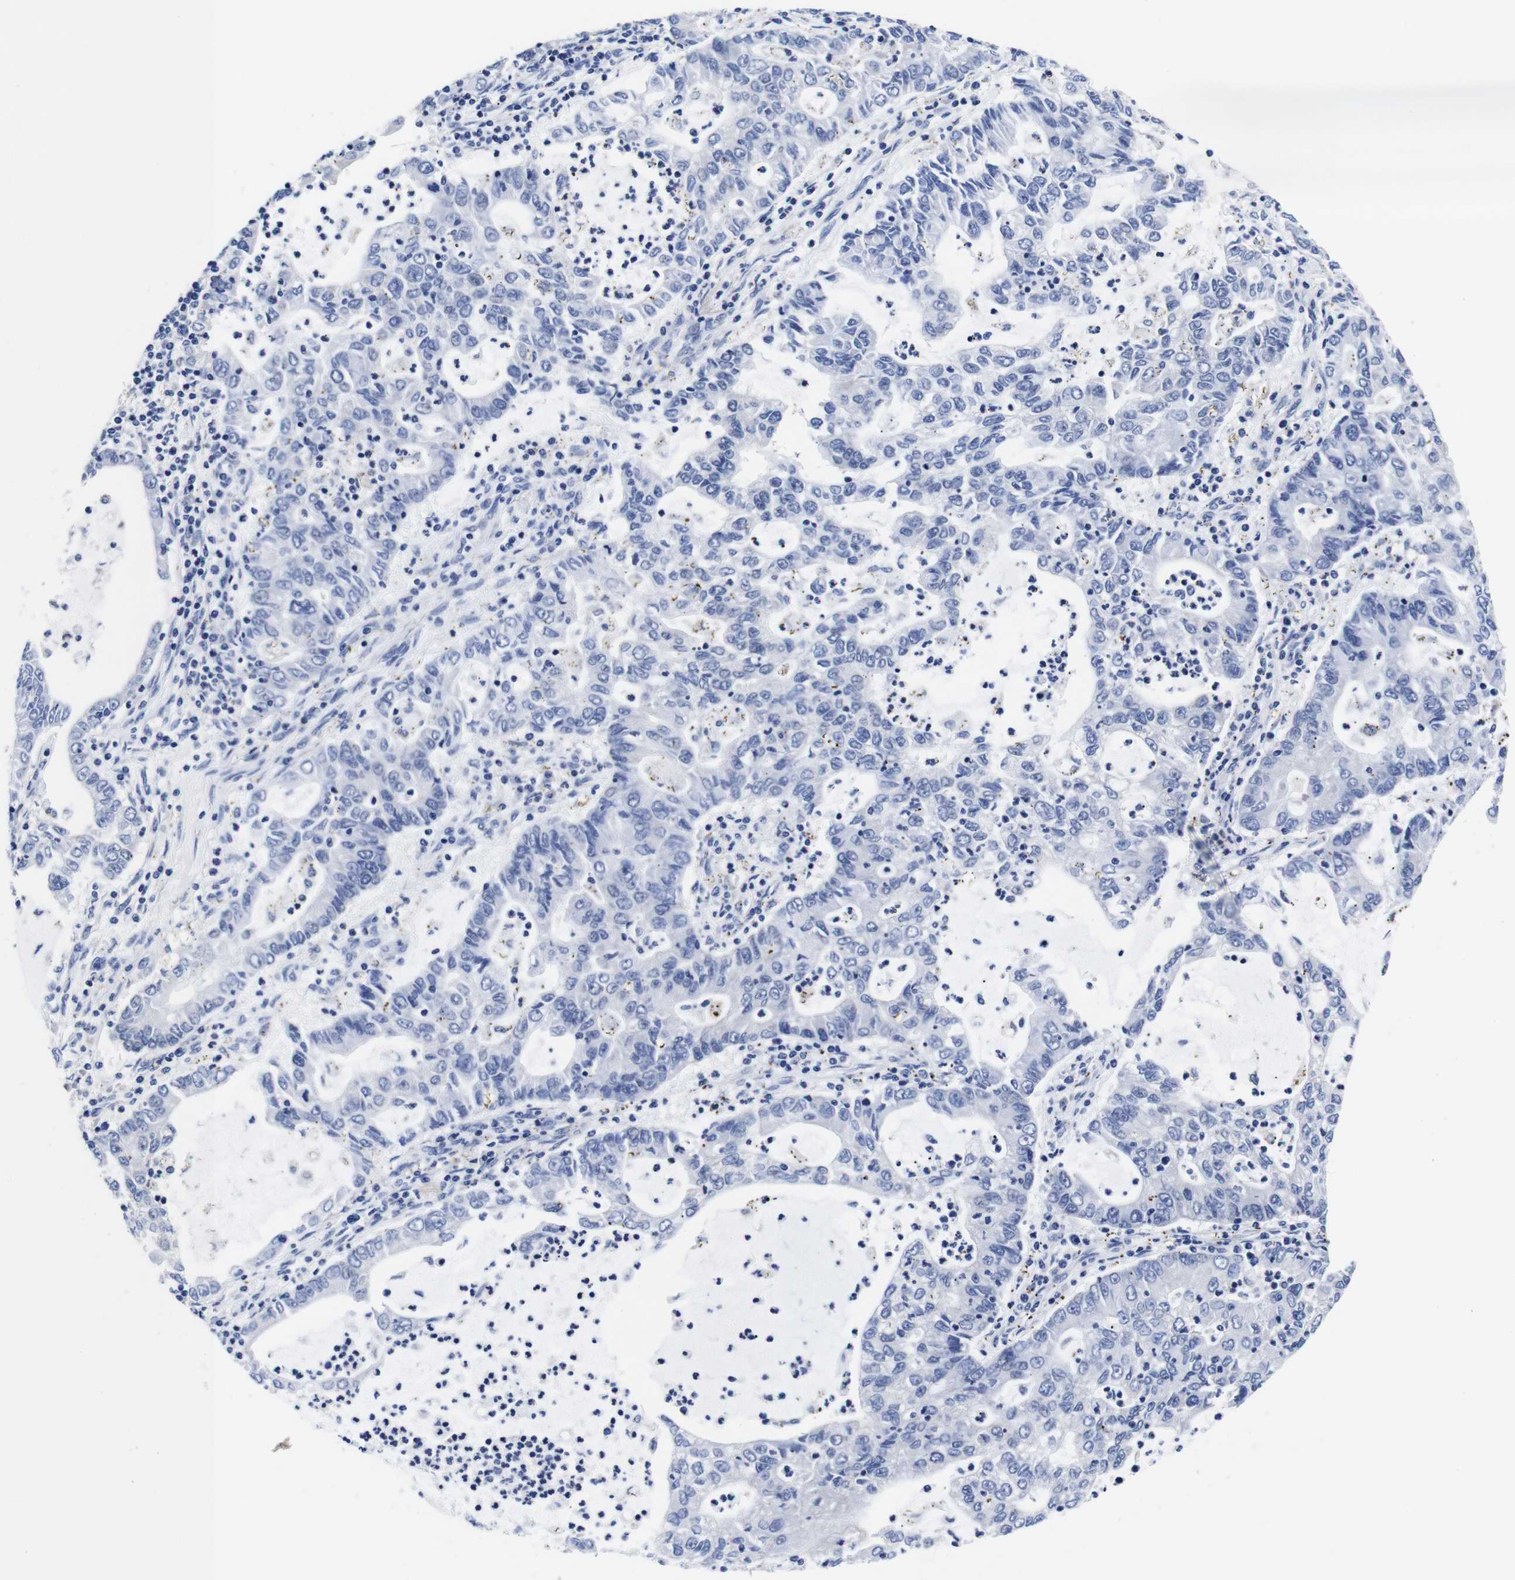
{"staining": {"intensity": "negative", "quantity": "none", "location": "none"}, "tissue": "lung cancer", "cell_type": "Tumor cells", "image_type": "cancer", "snomed": [{"axis": "morphology", "description": "Adenocarcinoma, NOS"}, {"axis": "topography", "description": "Lung"}], "caption": "Lung cancer (adenocarcinoma) stained for a protein using immunohistochemistry (IHC) reveals no expression tumor cells.", "gene": "CLEC4G", "patient": {"sex": "female", "age": 51}}